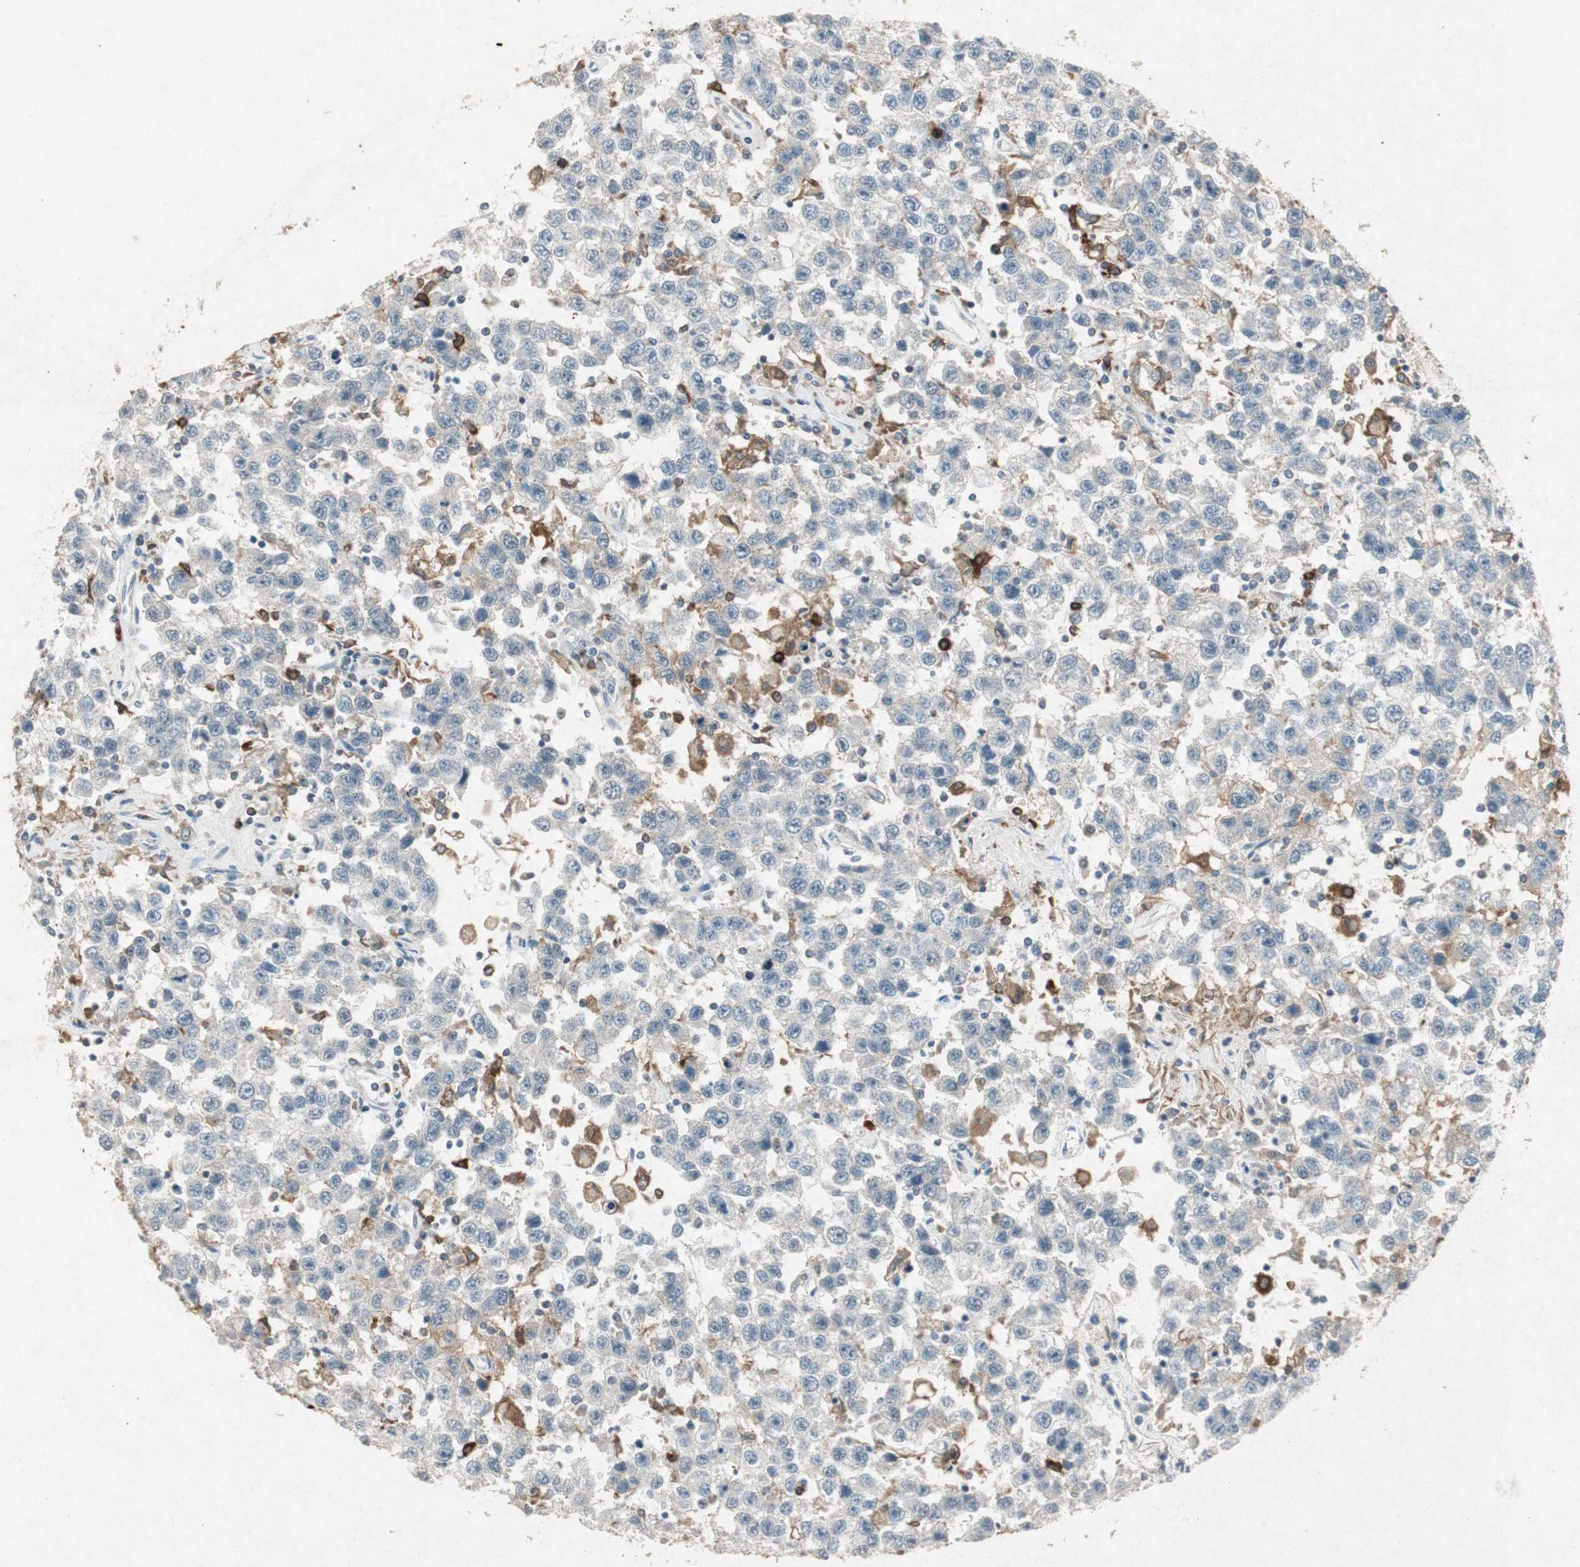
{"staining": {"intensity": "weak", "quantity": "25%-75%", "location": "cytoplasmic/membranous"}, "tissue": "testis cancer", "cell_type": "Tumor cells", "image_type": "cancer", "snomed": [{"axis": "morphology", "description": "Seminoma, NOS"}, {"axis": "topography", "description": "Testis"}], "caption": "High-magnification brightfield microscopy of testis cancer (seminoma) stained with DAB (brown) and counterstained with hematoxylin (blue). tumor cells exhibit weak cytoplasmic/membranous staining is appreciated in approximately25%-75% of cells.", "gene": "TYROBP", "patient": {"sex": "male", "age": 41}}